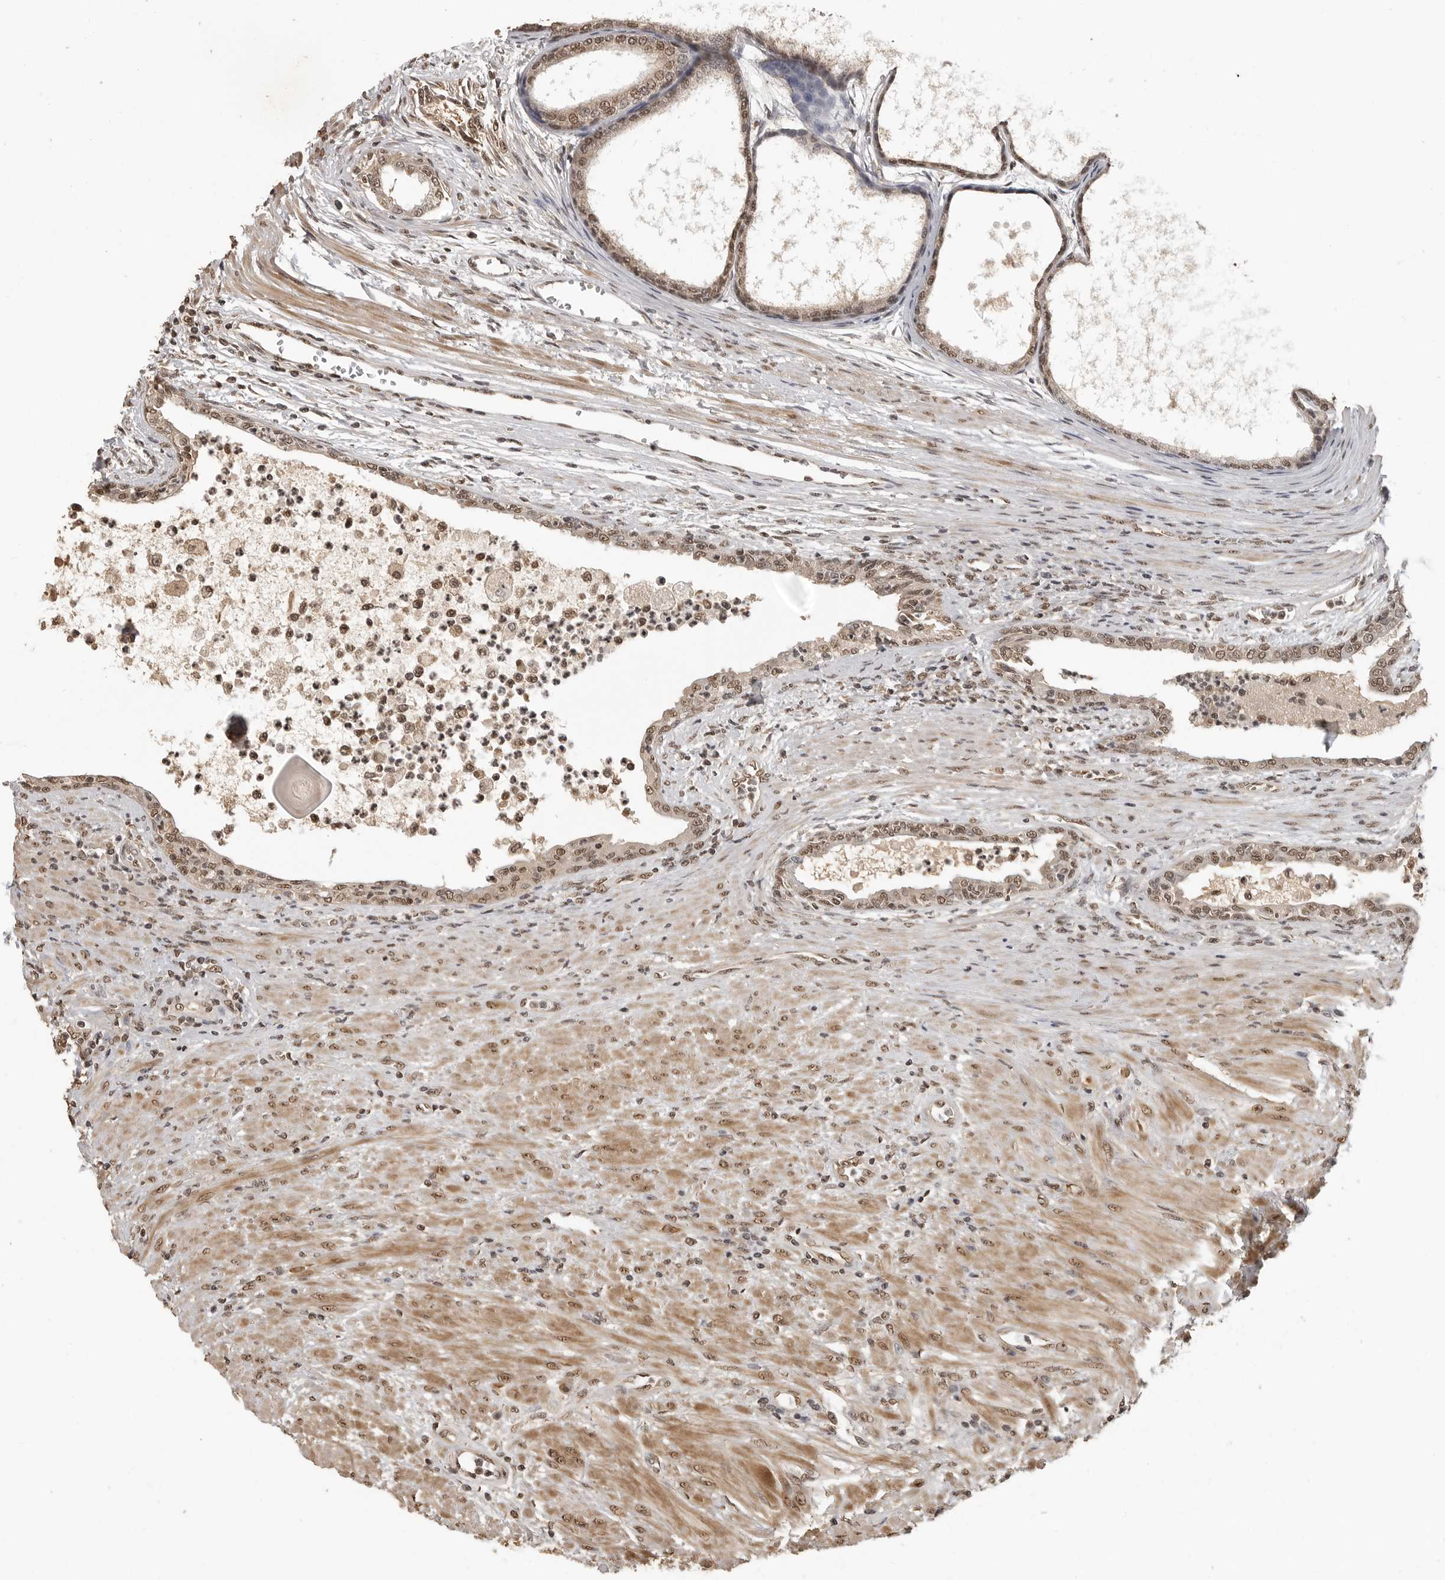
{"staining": {"intensity": "moderate", "quantity": ">75%", "location": "nuclear"}, "tissue": "prostate cancer", "cell_type": "Tumor cells", "image_type": "cancer", "snomed": [{"axis": "morphology", "description": "Normal tissue, NOS"}, {"axis": "morphology", "description": "Adenocarcinoma, Low grade"}, {"axis": "topography", "description": "Prostate"}, {"axis": "topography", "description": "Peripheral nerve tissue"}], "caption": "Prostate cancer (low-grade adenocarcinoma) was stained to show a protein in brown. There is medium levels of moderate nuclear staining in approximately >75% of tumor cells. The protein is stained brown, and the nuclei are stained in blue (DAB IHC with brightfield microscopy, high magnification).", "gene": "CLOCK", "patient": {"sex": "male", "age": 71}}